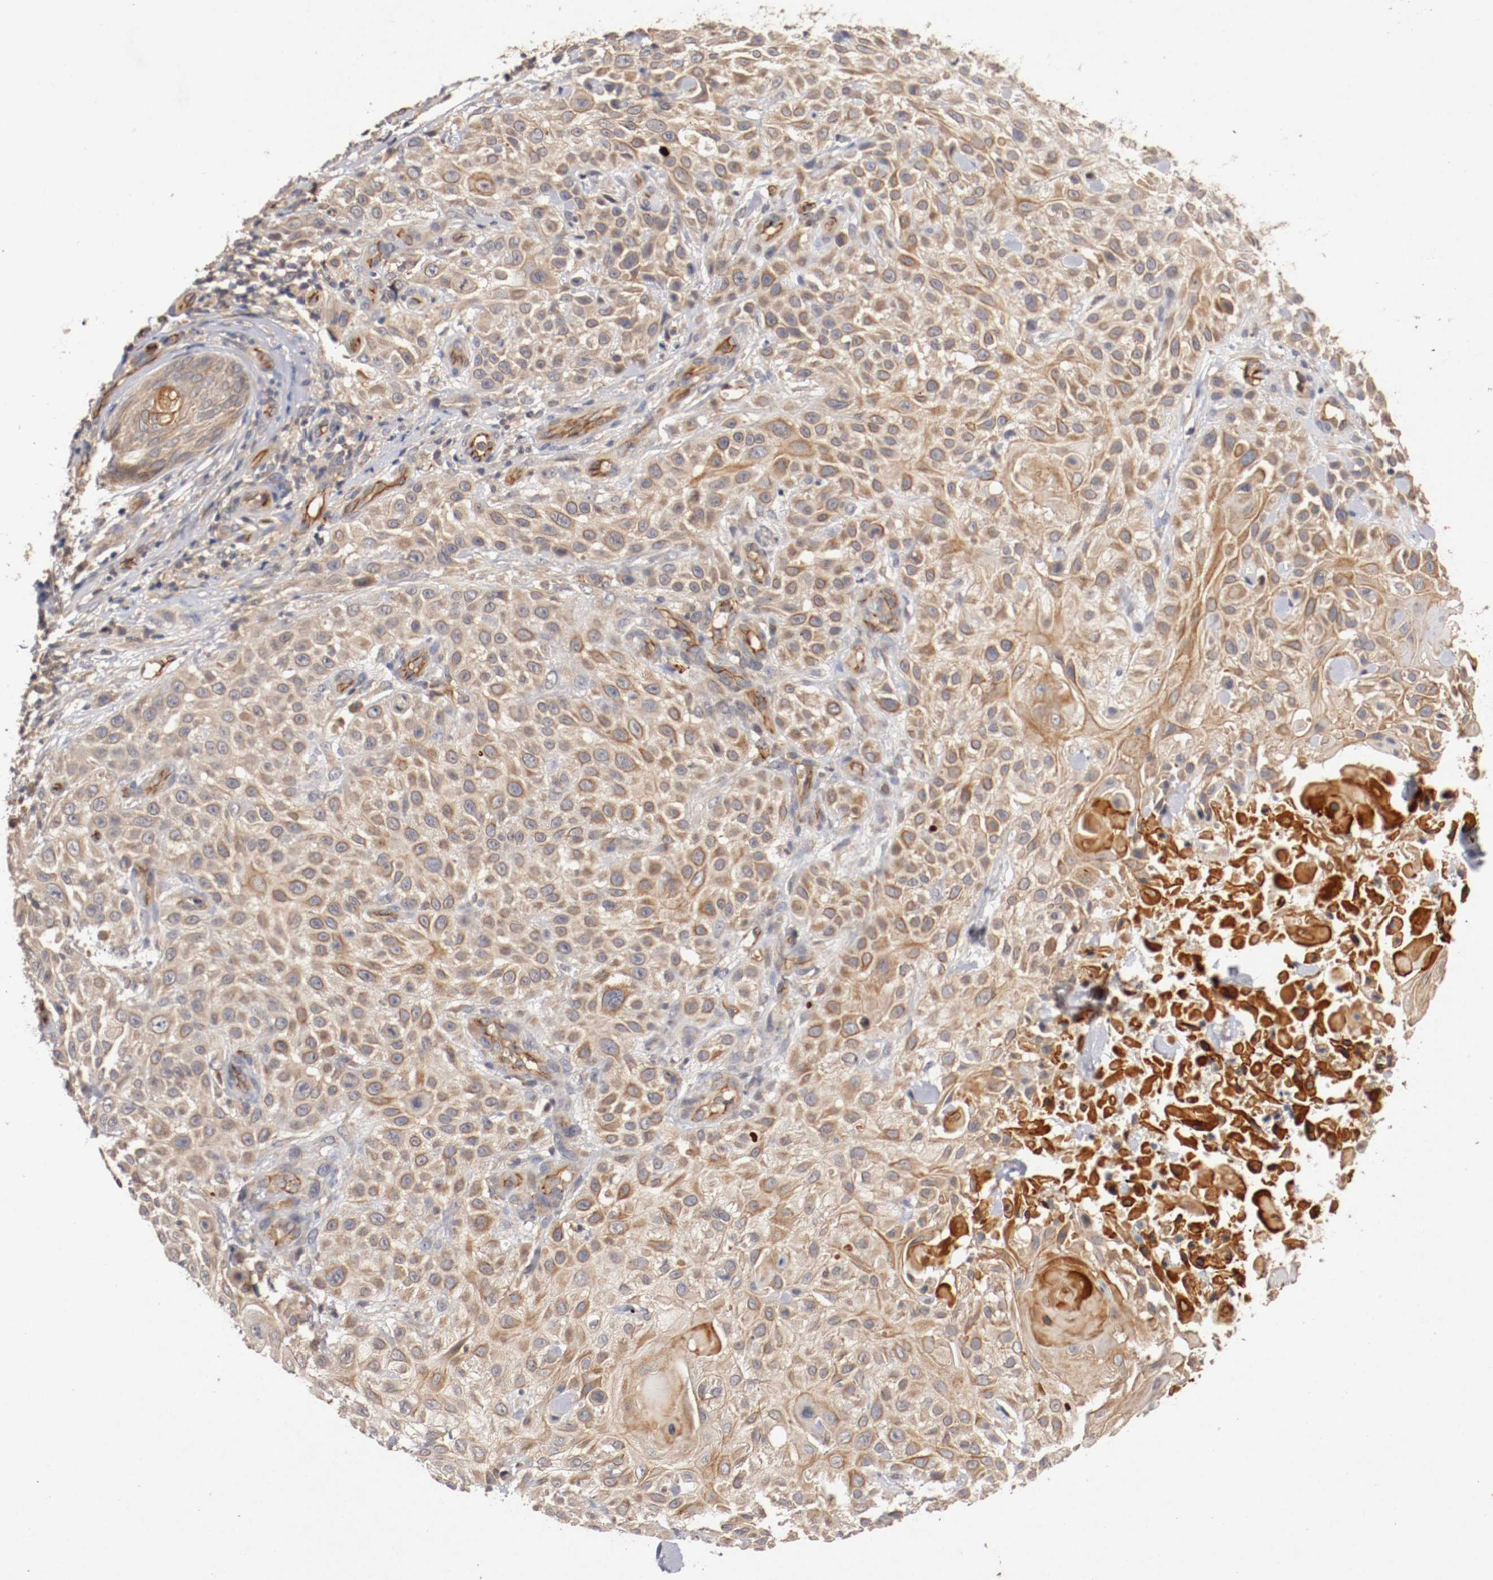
{"staining": {"intensity": "weak", "quantity": ">75%", "location": "cytoplasmic/membranous"}, "tissue": "skin cancer", "cell_type": "Tumor cells", "image_type": "cancer", "snomed": [{"axis": "morphology", "description": "Squamous cell carcinoma, NOS"}, {"axis": "topography", "description": "Skin"}], "caption": "Weak cytoplasmic/membranous protein expression is seen in approximately >75% of tumor cells in skin cancer (squamous cell carcinoma).", "gene": "TYK2", "patient": {"sex": "female", "age": 42}}